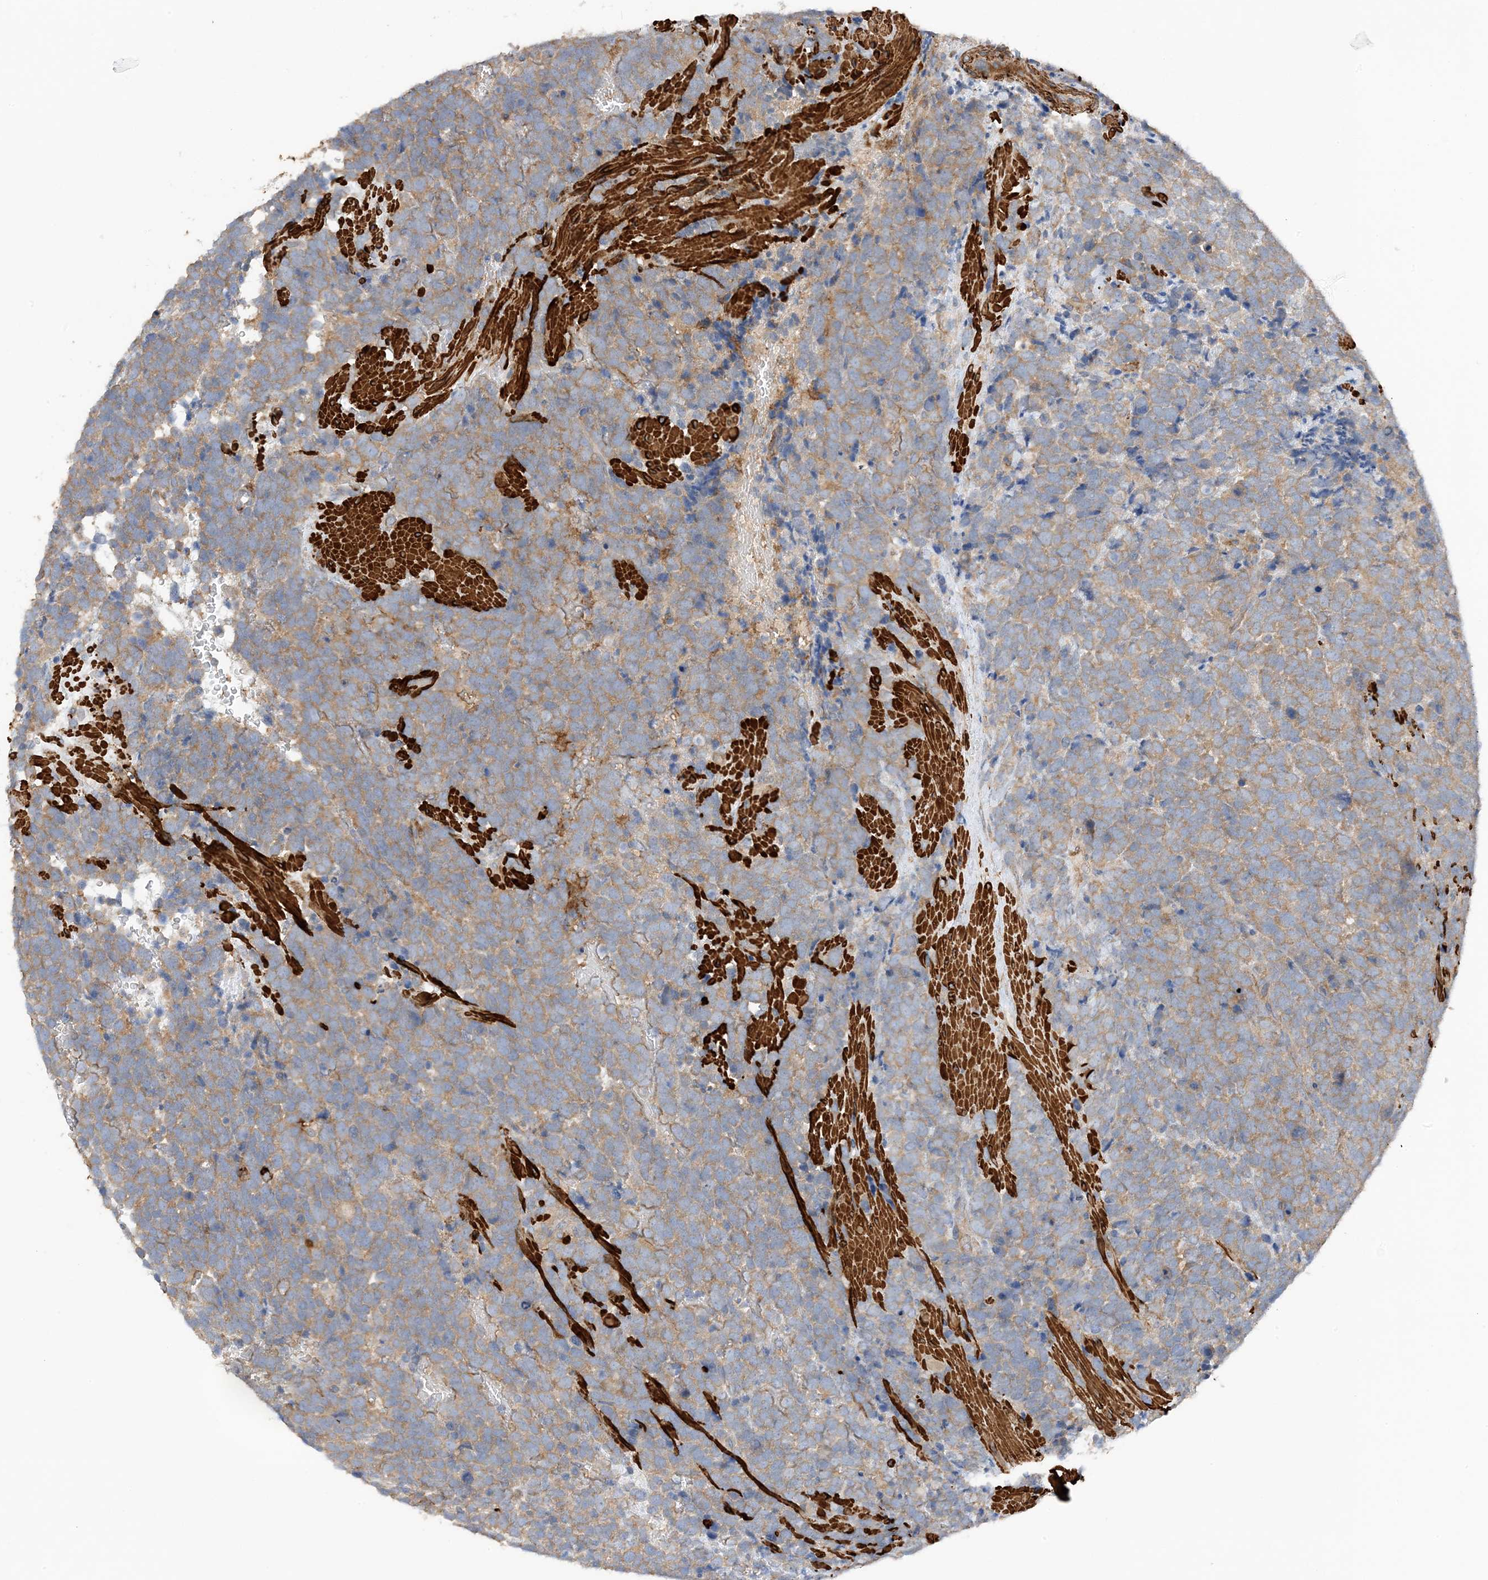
{"staining": {"intensity": "moderate", "quantity": ">75%", "location": "cytoplasmic/membranous"}, "tissue": "urothelial cancer", "cell_type": "Tumor cells", "image_type": "cancer", "snomed": [{"axis": "morphology", "description": "Urothelial carcinoma, High grade"}, {"axis": "topography", "description": "Urinary bladder"}], "caption": "This image shows immunohistochemistry staining of human urothelial cancer, with medium moderate cytoplasmic/membranous expression in approximately >75% of tumor cells.", "gene": "KIFBP", "patient": {"sex": "female", "age": 82}}